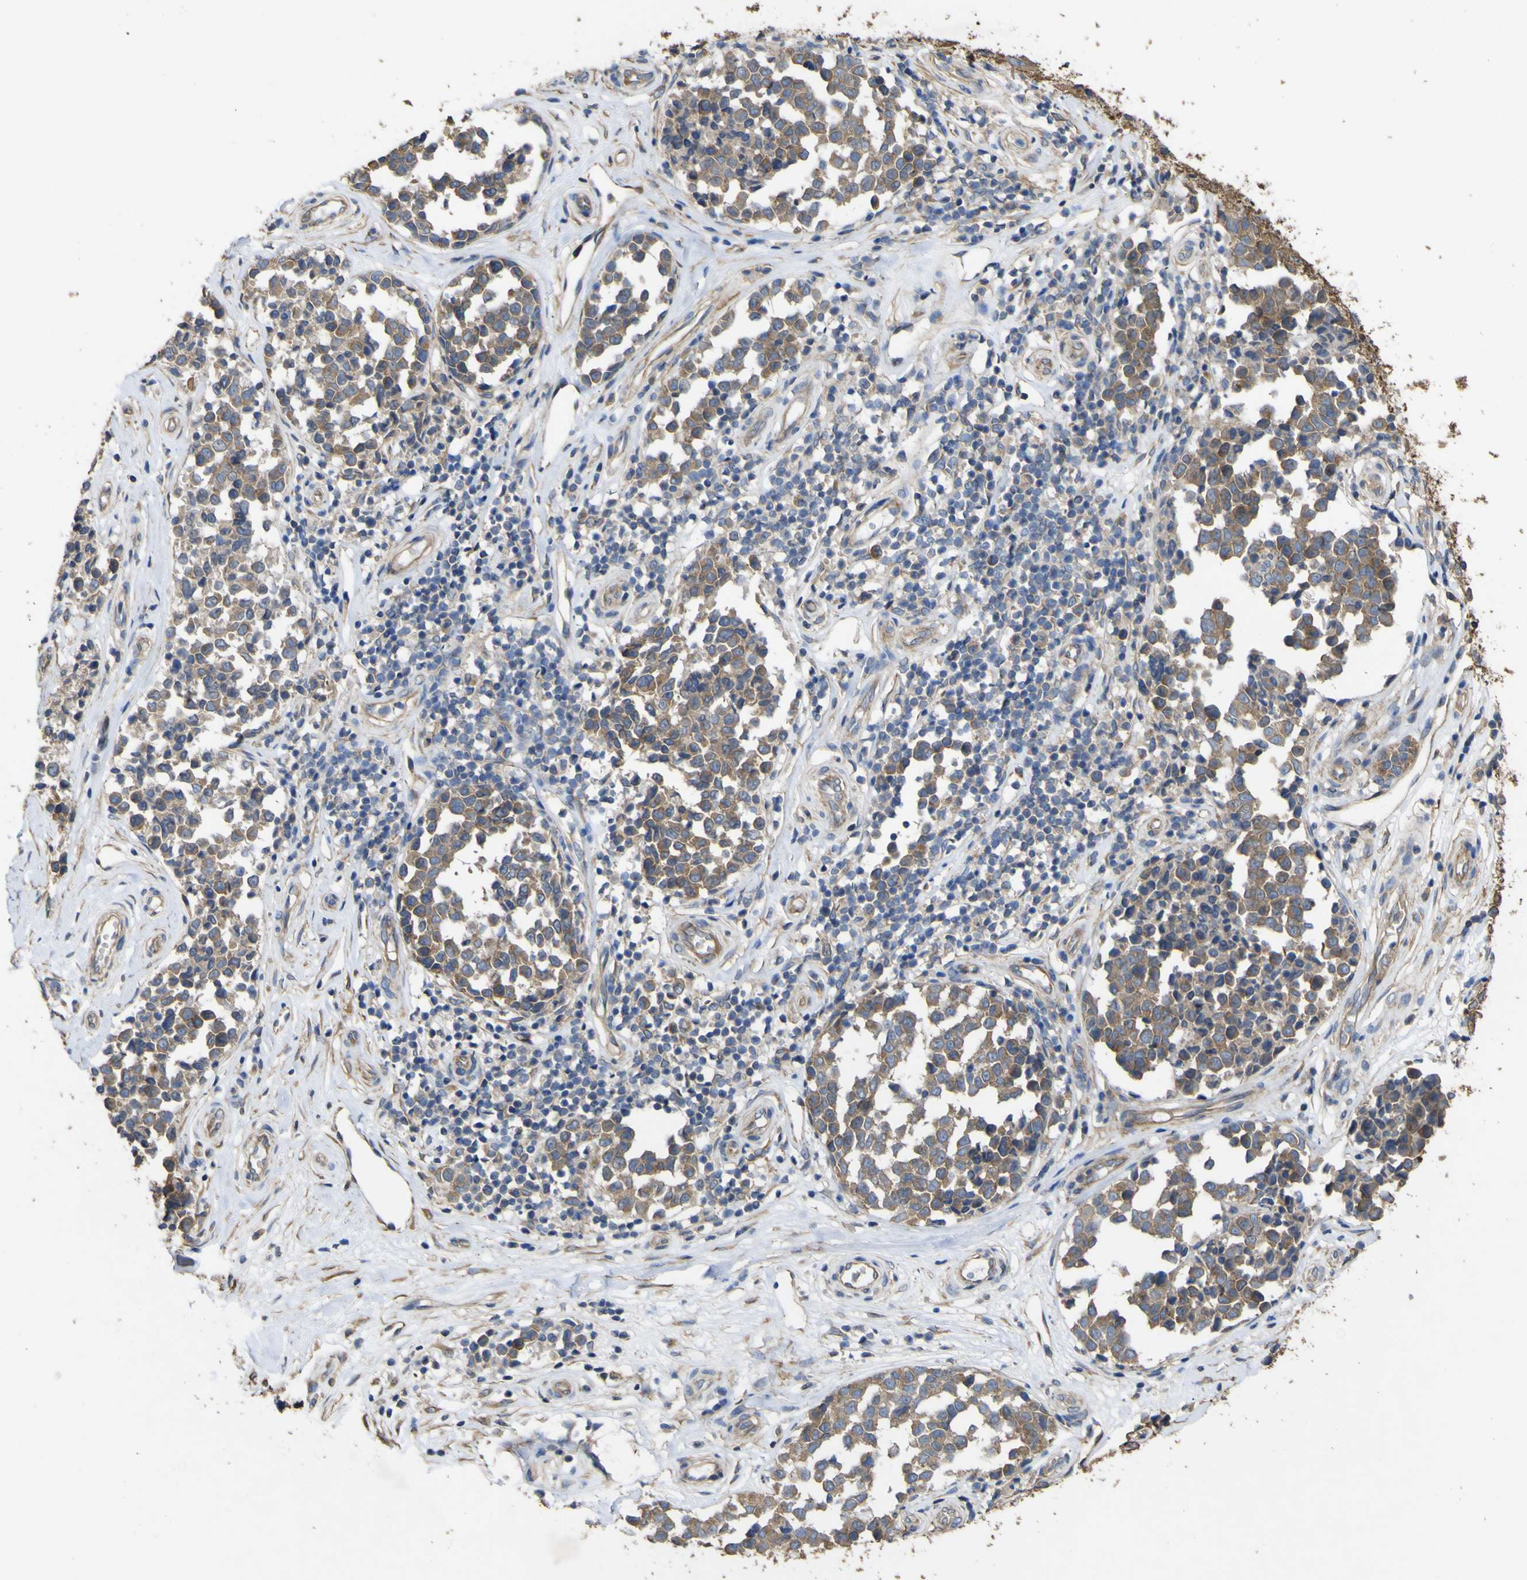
{"staining": {"intensity": "weak", "quantity": ">75%", "location": "cytoplasmic/membranous"}, "tissue": "melanoma", "cell_type": "Tumor cells", "image_type": "cancer", "snomed": [{"axis": "morphology", "description": "Malignant melanoma, NOS"}, {"axis": "topography", "description": "Skin"}], "caption": "IHC image of neoplastic tissue: human malignant melanoma stained using immunohistochemistry shows low levels of weak protein expression localized specifically in the cytoplasmic/membranous of tumor cells, appearing as a cytoplasmic/membranous brown color.", "gene": "TNFSF15", "patient": {"sex": "female", "age": 64}}